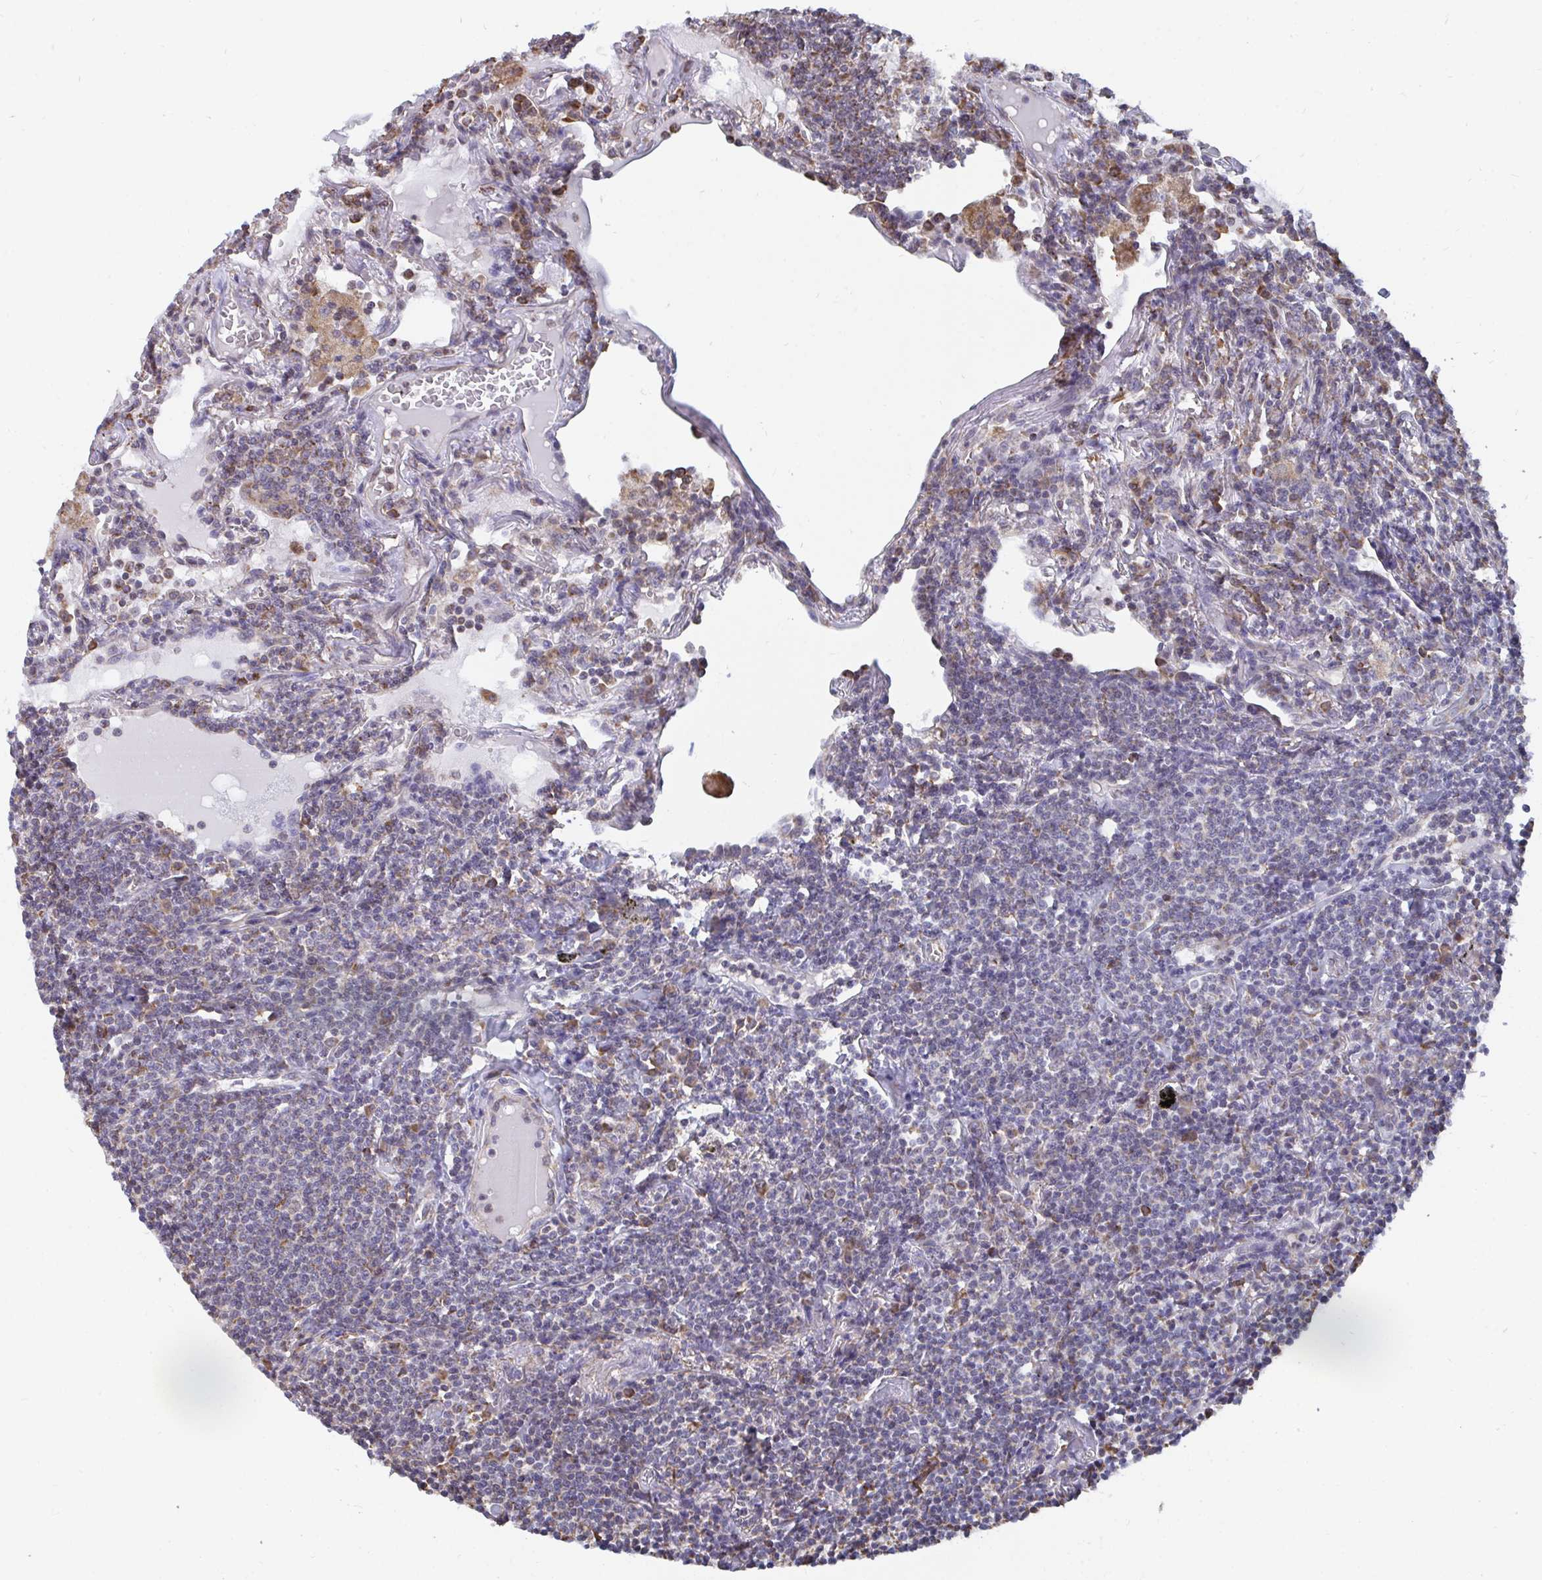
{"staining": {"intensity": "negative", "quantity": "none", "location": "none"}, "tissue": "lymphoma", "cell_type": "Tumor cells", "image_type": "cancer", "snomed": [{"axis": "morphology", "description": "Malignant lymphoma, non-Hodgkin's type, Low grade"}, {"axis": "topography", "description": "Lung"}], "caption": "A high-resolution photomicrograph shows immunohistochemistry (IHC) staining of lymphoma, which reveals no significant staining in tumor cells. (DAB immunohistochemistry (IHC), high magnification).", "gene": "ELAVL1", "patient": {"sex": "female", "age": 71}}